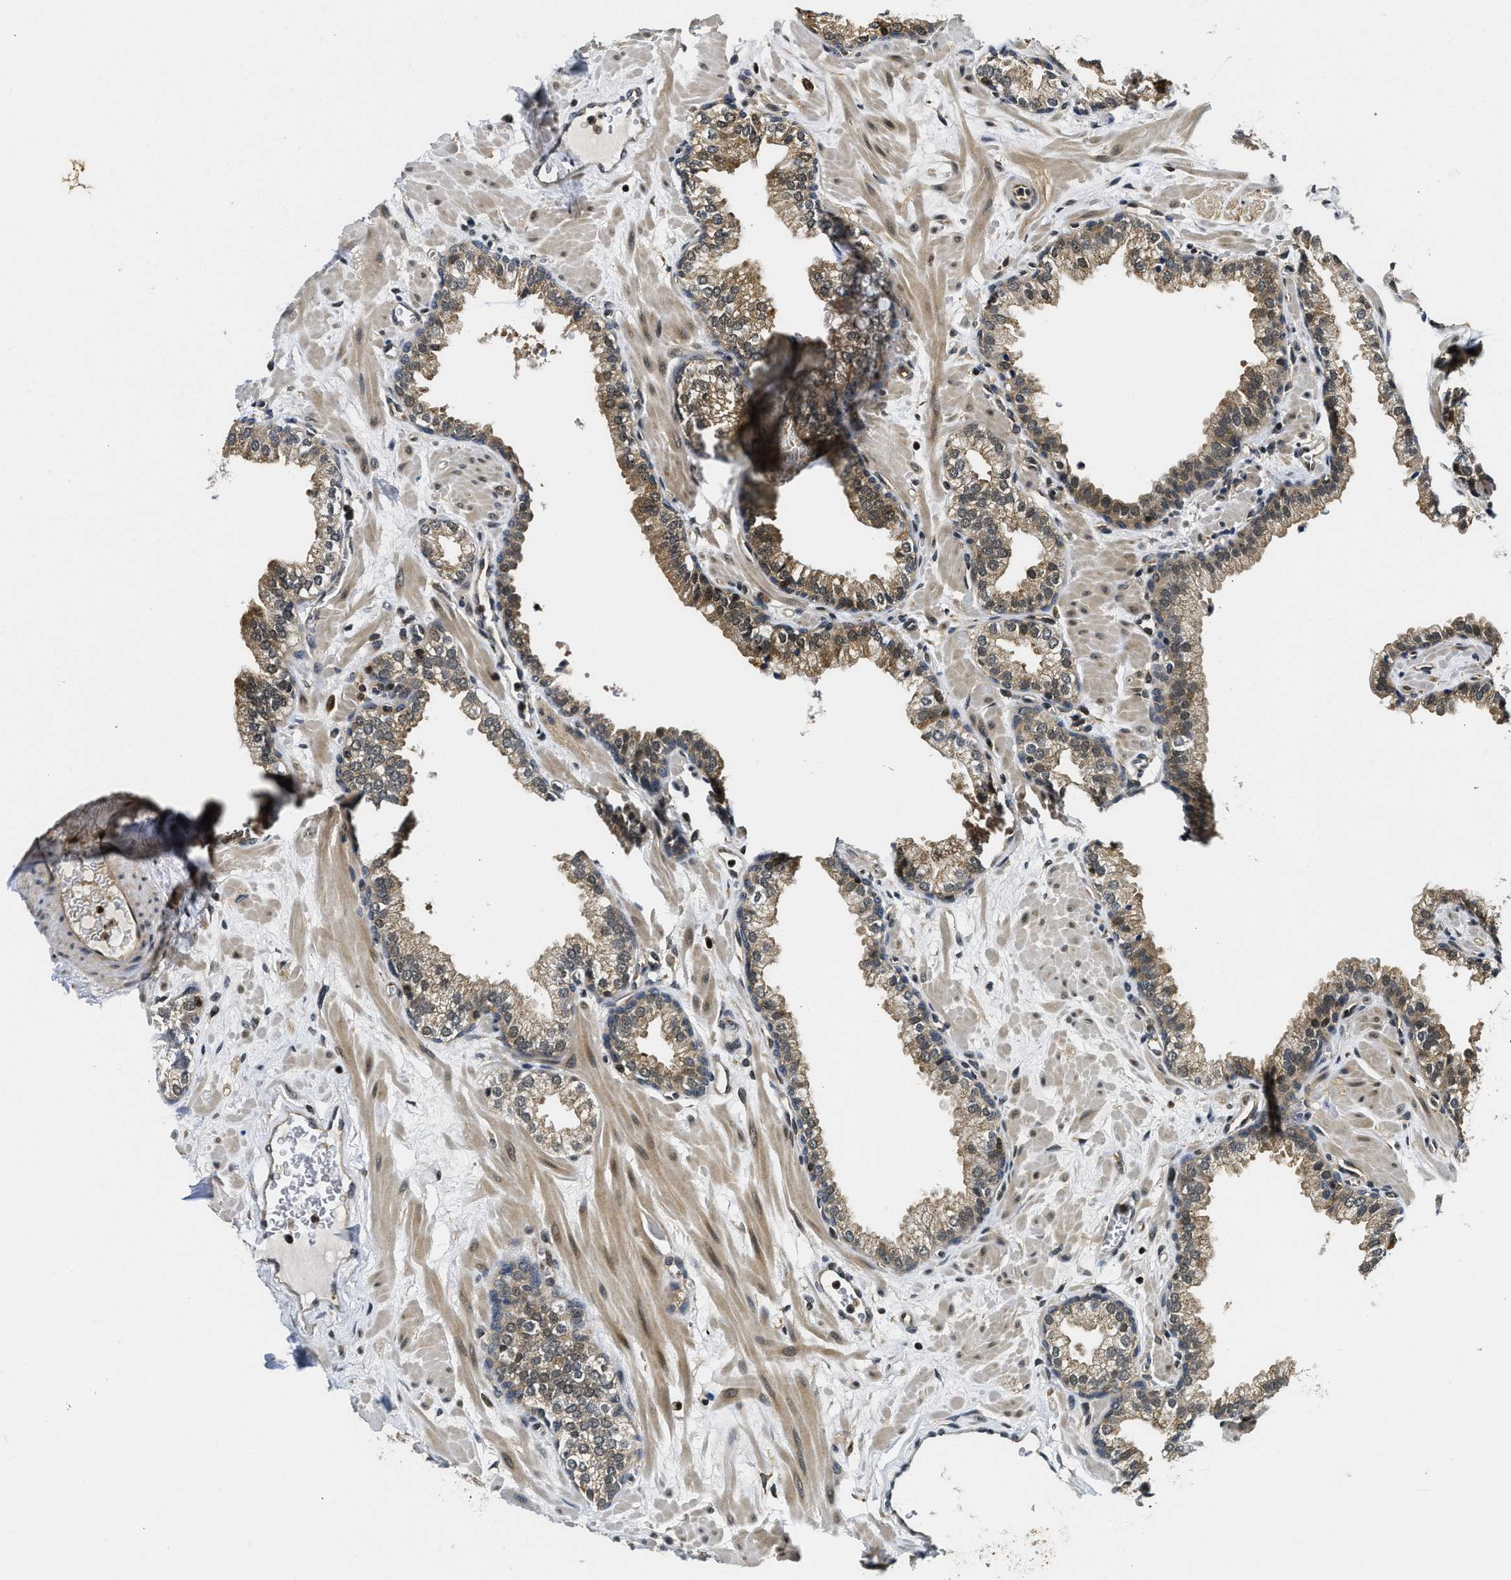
{"staining": {"intensity": "moderate", "quantity": ">75%", "location": "cytoplasmic/membranous,nuclear"}, "tissue": "prostate", "cell_type": "Glandular cells", "image_type": "normal", "snomed": [{"axis": "morphology", "description": "Normal tissue, NOS"}, {"axis": "morphology", "description": "Urothelial carcinoma, Low grade"}, {"axis": "topography", "description": "Urinary bladder"}, {"axis": "topography", "description": "Prostate"}], "caption": "About >75% of glandular cells in normal human prostate show moderate cytoplasmic/membranous,nuclear protein expression as visualized by brown immunohistochemical staining.", "gene": "ADSL", "patient": {"sex": "male", "age": 60}}